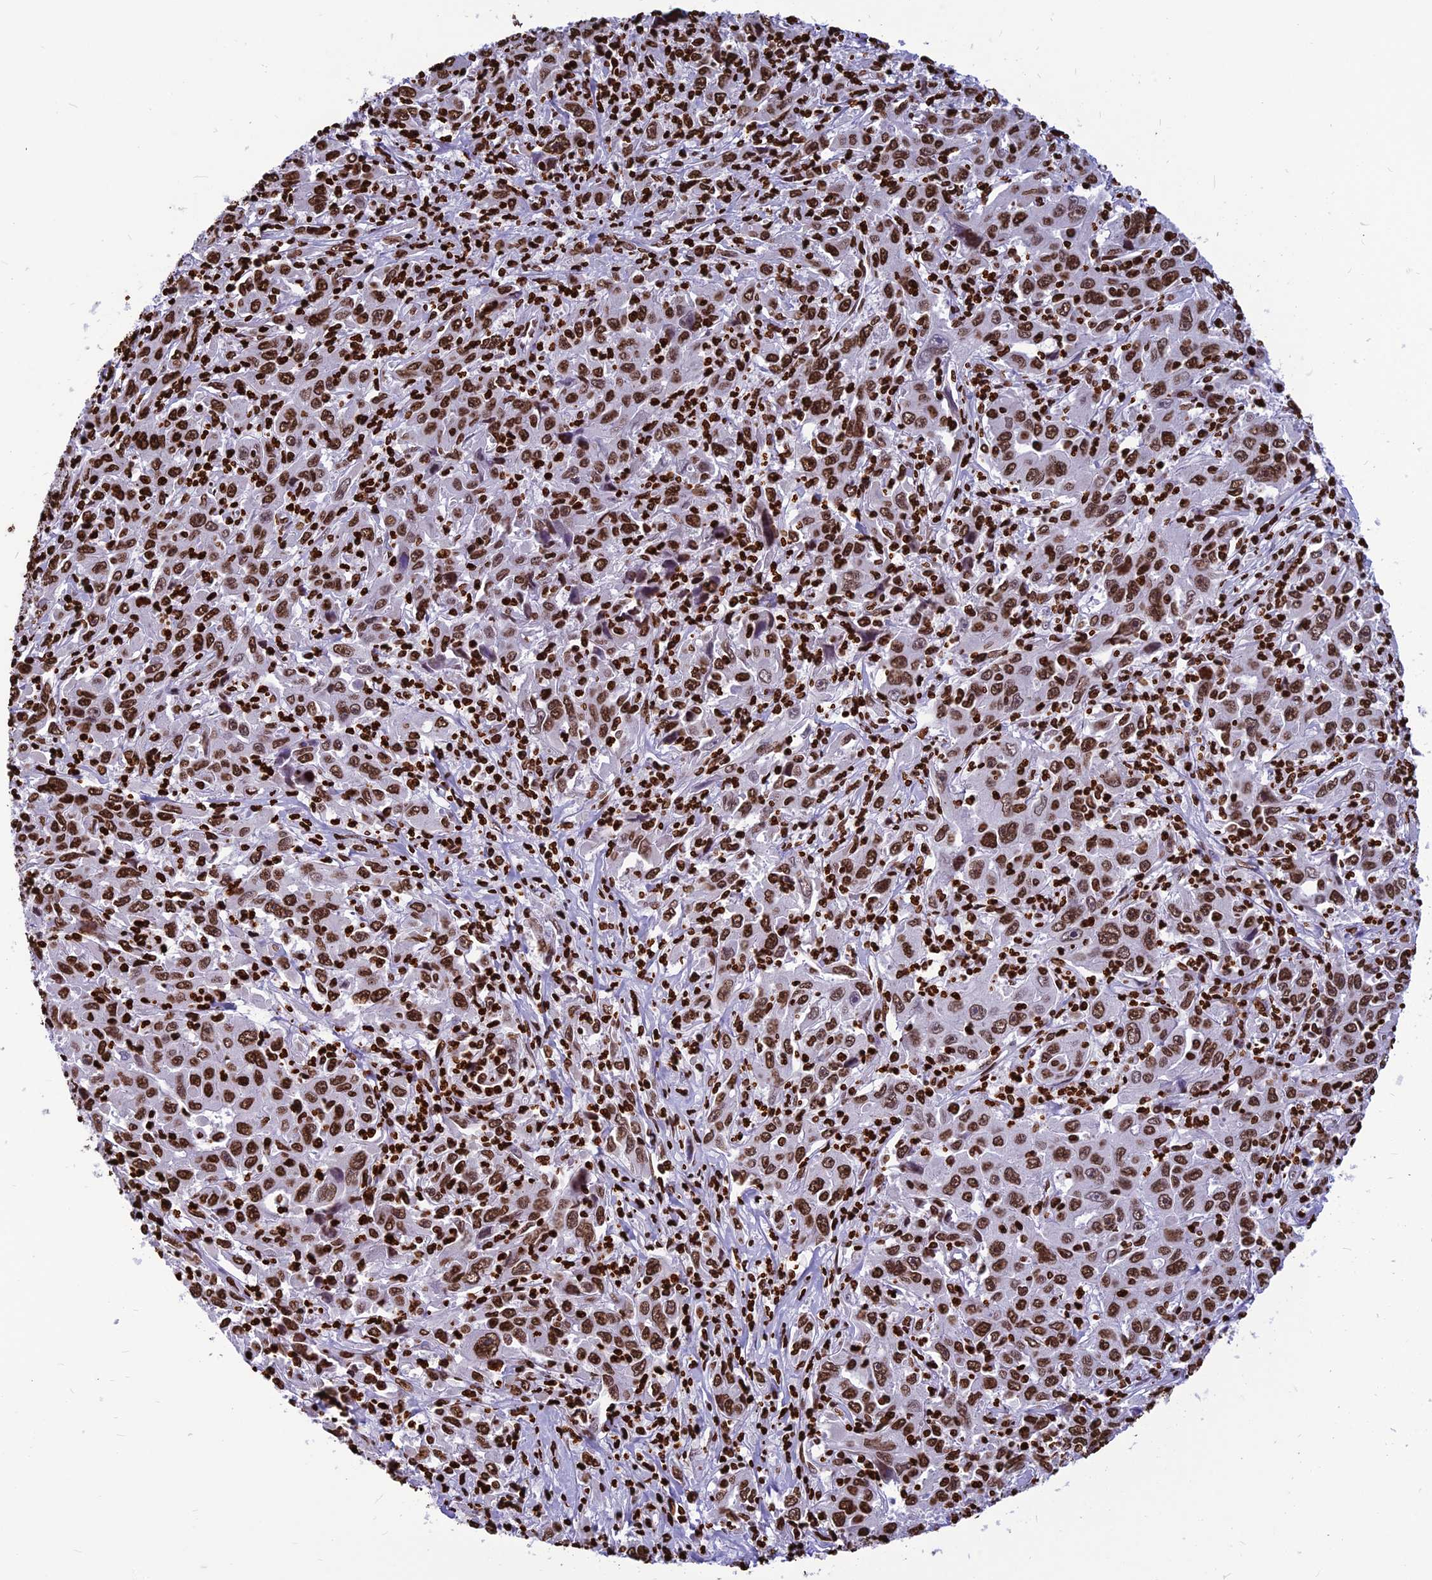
{"staining": {"intensity": "strong", "quantity": ">75%", "location": "nuclear"}, "tissue": "liver cancer", "cell_type": "Tumor cells", "image_type": "cancer", "snomed": [{"axis": "morphology", "description": "Carcinoma, Hepatocellular, NOS"}, {"axis": "topography", "description": "Liver"}], "caption": "Immunohistochemical staining of human liver cancer (hepatocellular carcinoma) reveals strong nuclear protein staining in about >75% of tumor cells. Using DAB (brown) and hematoxylin (blue) stains, captured at high magnification using brightfield microscopy.", "gene": "AKAP17A", "patient": {"sex": "male", "age": 63}}